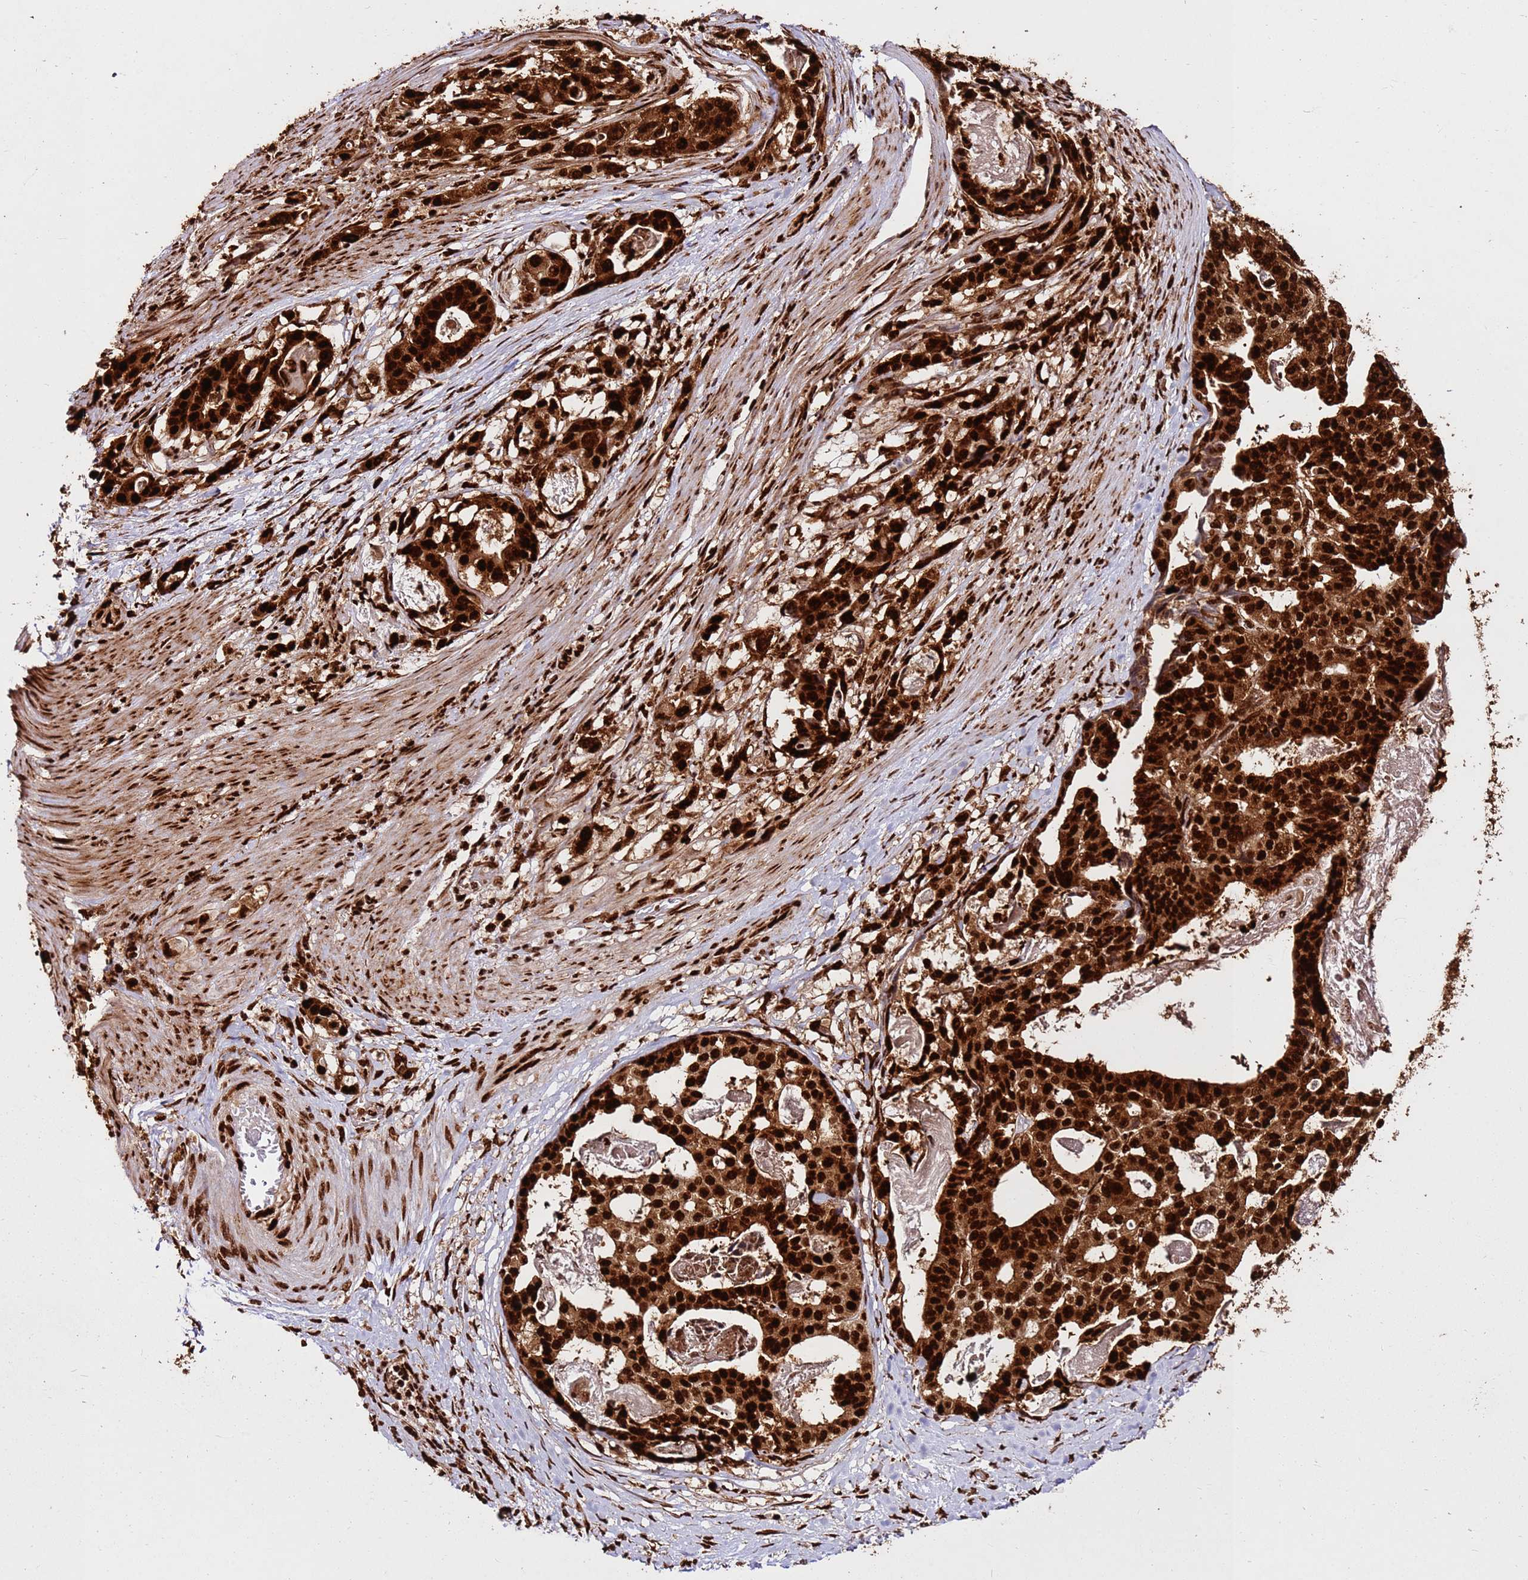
{"staining": {"intensity": "strong", "quantity": ">75%", "location": "cytoplasmic/membranous,nuclear"}, "tissue": "stomach cancer", "cell_type": "Tumor cells", "image_type": "cancer", "snomed": [{"axis": "morphology", "description": "Adenocarcinoma, NOS"}, {"axis": "topography", "description": "Stomach"}], "caption": "A photomicrograph of stomach adenocarcinoma stained for a protein demonstrates strong cytoplasmic/membranous and nuclear brown staining in tumor cells.", "gene": "HNRNPAB", "patient": {"sex": "male", "age": 48}}